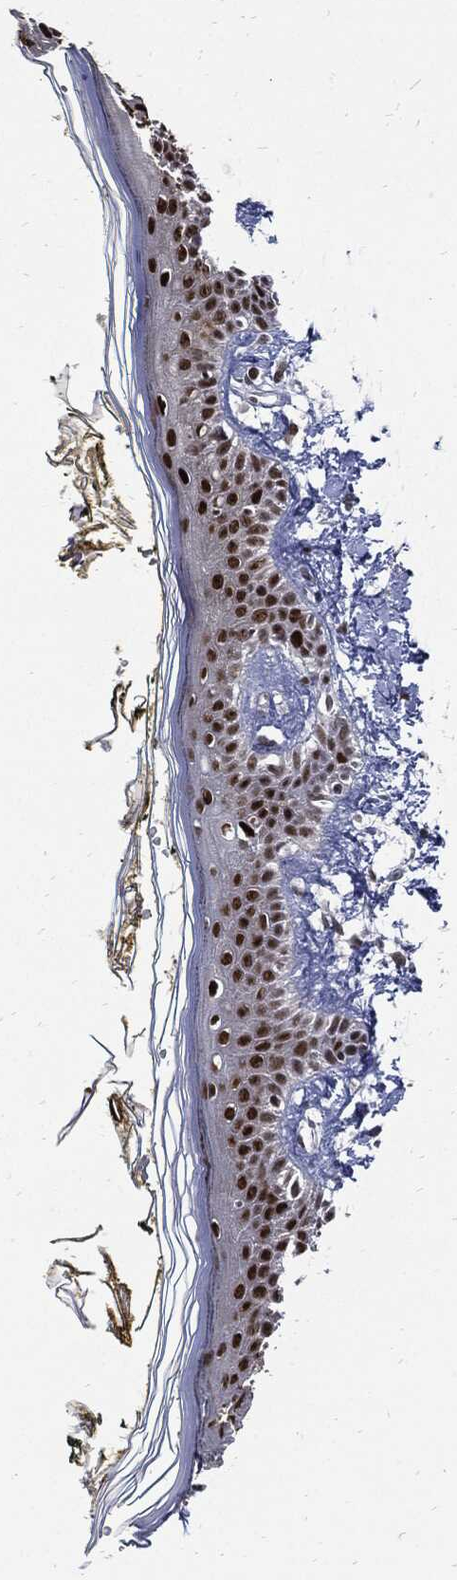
{"staining": {"intensity": "negative", "quantity": "none", "location": "none"}, "tissue": "skin", "cell_type": "Fibroblasts", "image_type": "normal", "snomed": [{"axis": "morphology", "description": "Normal tissue, NOS"}, {"axis": "topography", "description": "Skin"}], "caption": "Fibroblasts show no significant expression in unremarkable skin.", "gene": "NBN", "patient": {"sex": "male", "age": 76}}